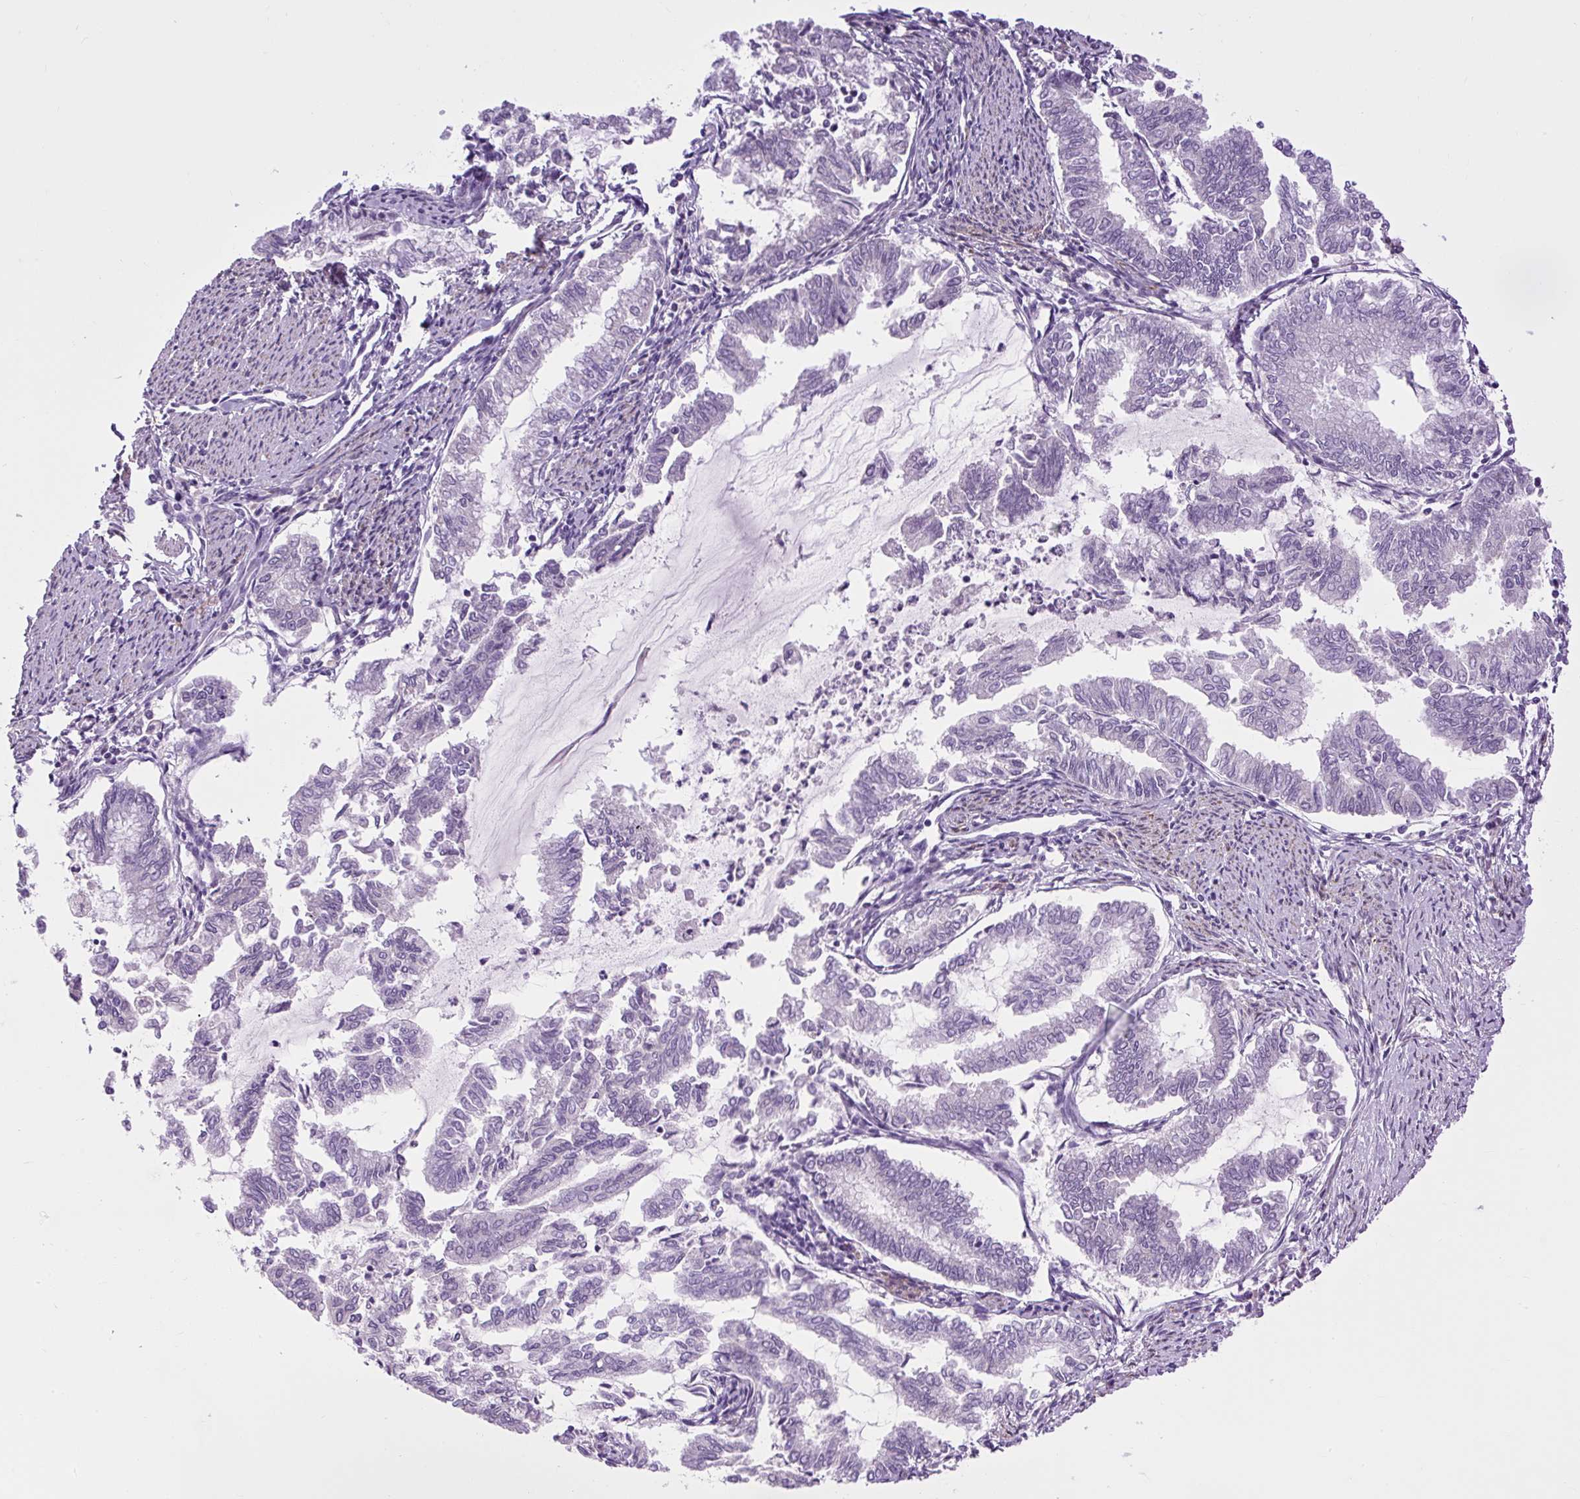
{"staining": {"intensity": "negative", "quantity": "none", "location": "none"}, "tissue": "endometrial cancer", "cell_type": "Tumor cells", "image_type": "cancer", "snomed": [{"axis": "morphology", "description": "Adenocarcinoma, NOS"}, {"axis": "topography", "description": "Endometrium"}], "caption": "A photomicrograph of endometrial adenocarcinoma stained for a protein reveals no brown staining in tumor cells.", "gene": "VWA7", "patient": {"sex": "female", "age": 79}}